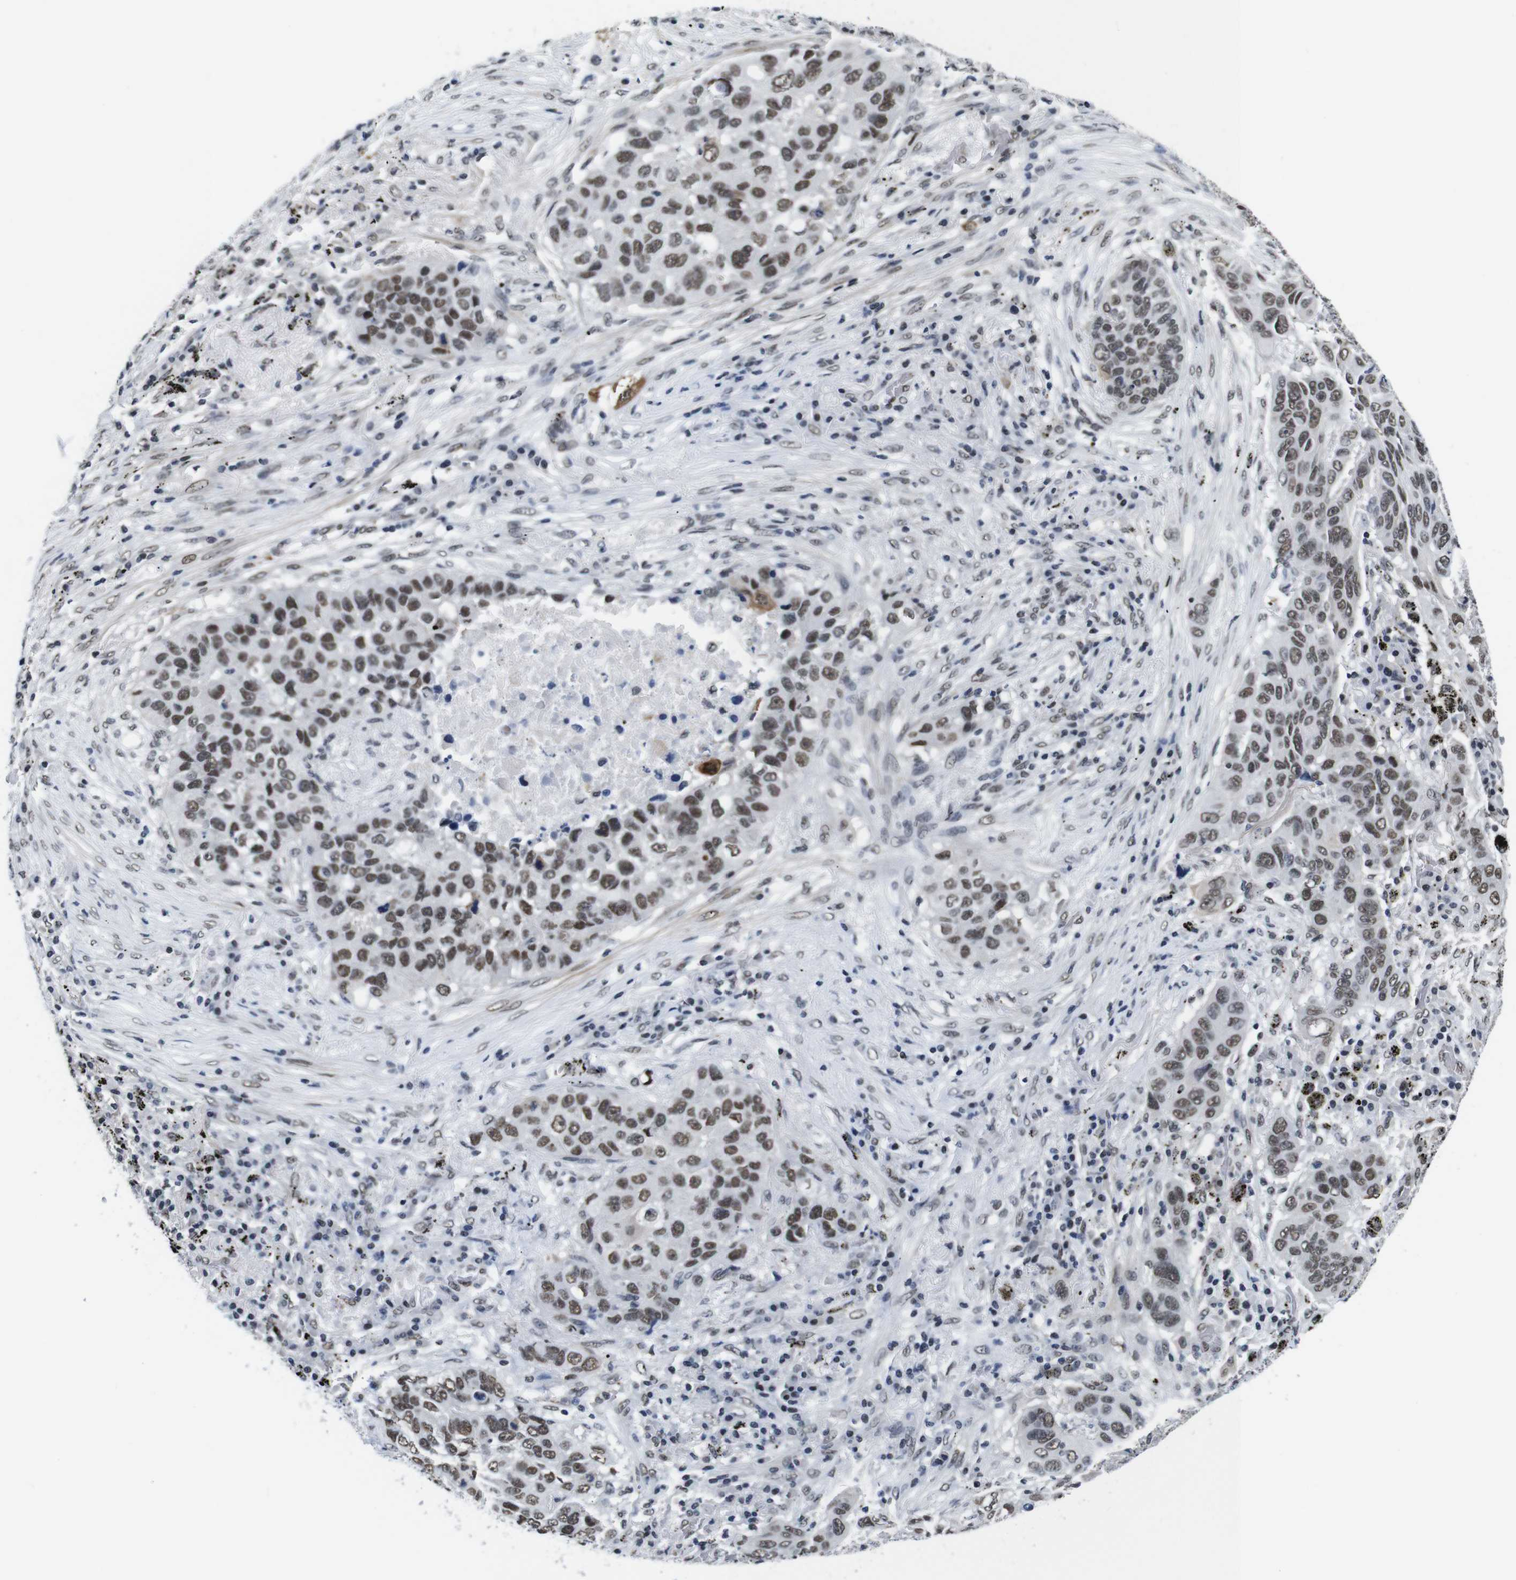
{"staining": {"intensity": "moderate", "quantity": ">75%", "location": "nuclear"}, "tissue": "lung cancer", "cell_type": "Tumor cells", "image_type": "cancer", "snomed": [{"axis": "morphology", "description": "Squamous cell carcinoma, NOS"}, {"axis": "topography", "description": "Lung"}], "caption": "Moderate nuclear staining is identified in approximately >75% of tumor cells in lung cancer. (DAB IHC, brown staining for protein, blue staining for nuclei).", "gene": "ILDR2", "patient": {"sex": "male", "age": 57}}